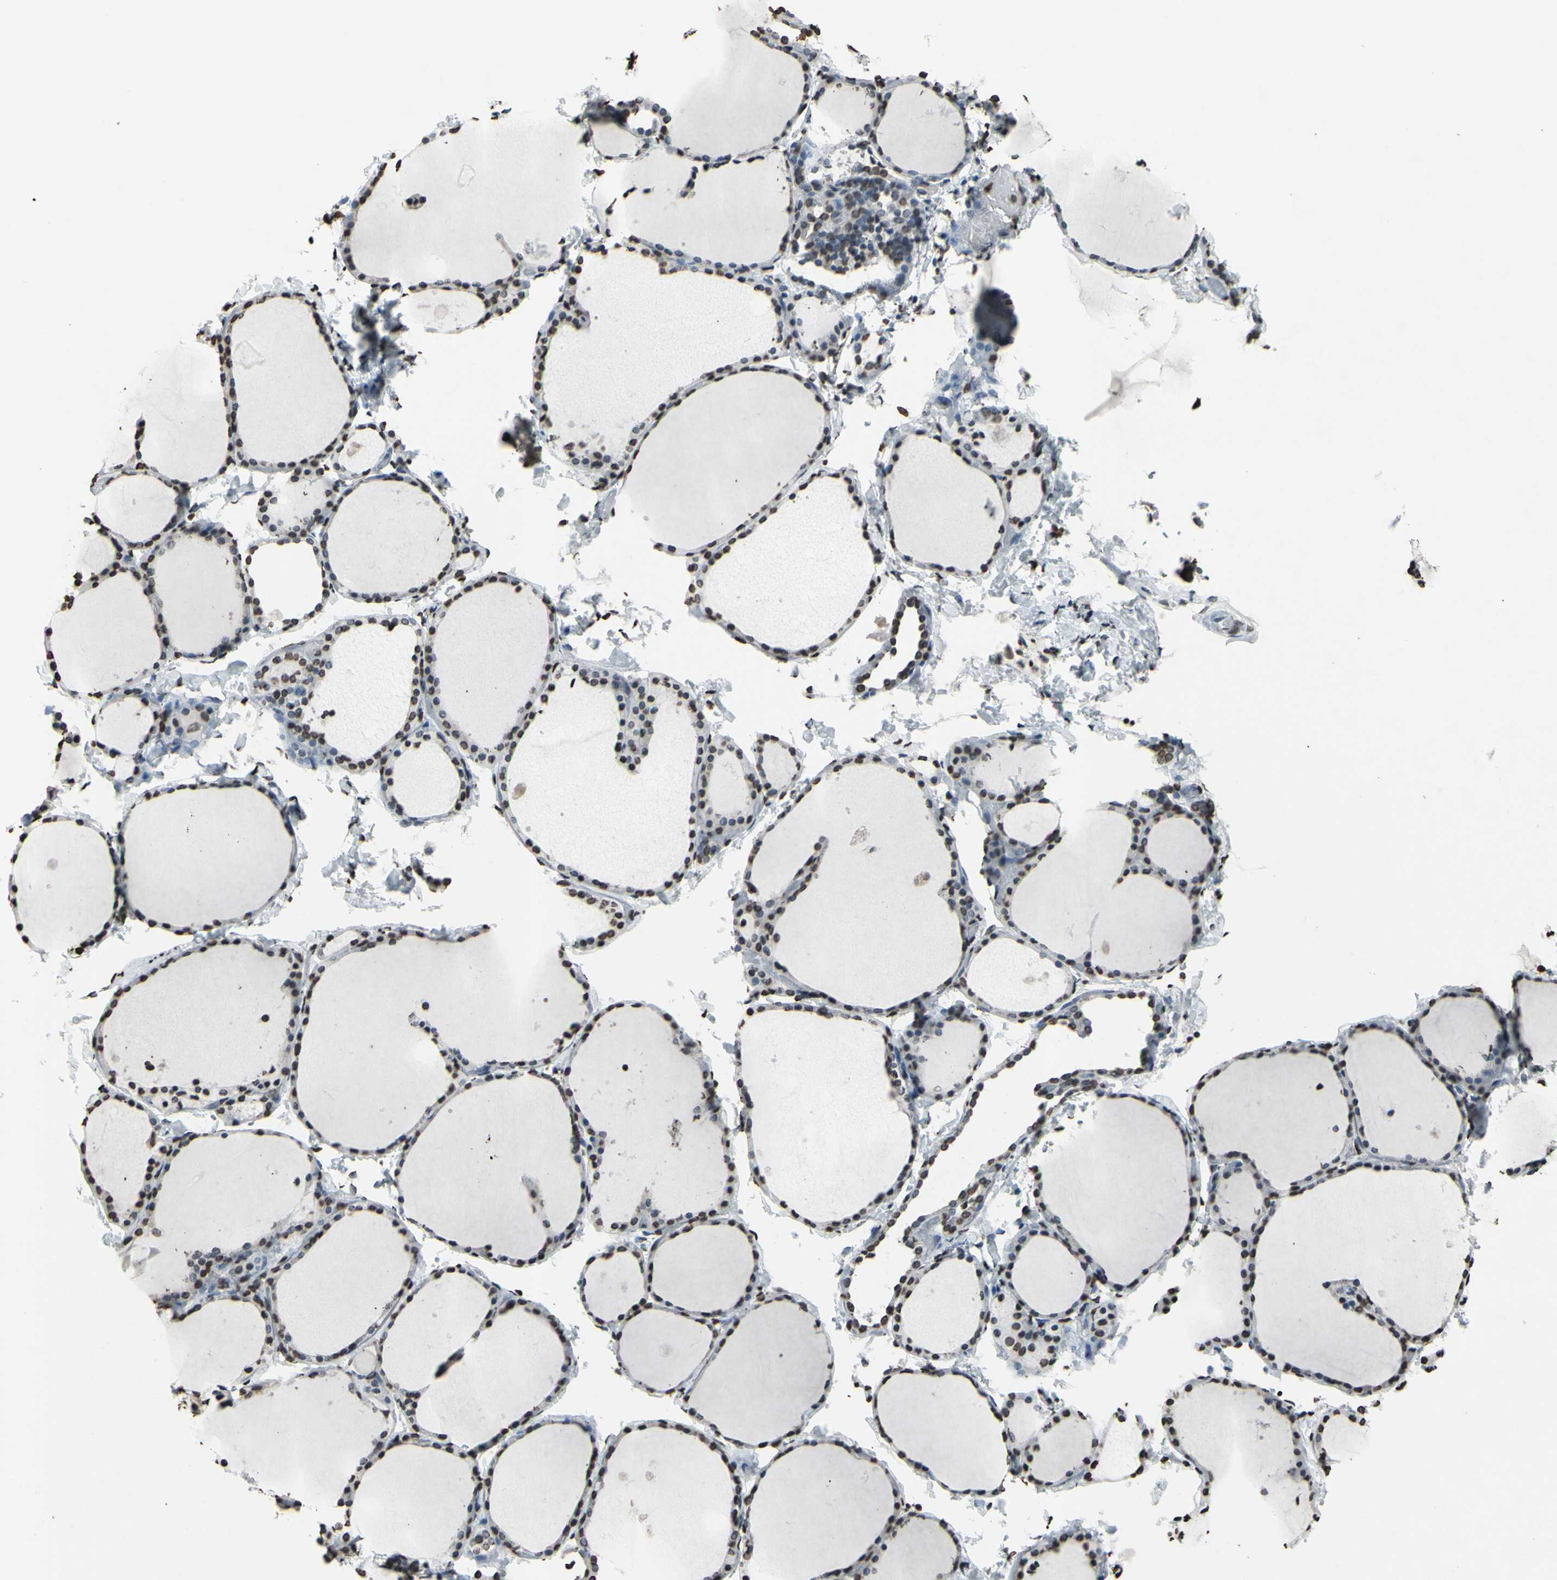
{"staining": {"intensity": "weak", "quantity": "25%-75%", "location": "nuclear"}, "tissue": "thyroid gland", "cell_type": "Glandular cells", "image_type": "normal", "snomed": [{"axis": "morphology", "description": "Normal tissue, NOS"}, {"axis": "morphology", "description": "Papillary adenocarcinoma, NOS"}, {"axis": "topography", "description": "Thyroid gland"}], "caption": "Thyroid gland stained with a protein marker shows weak staining in glandular cells.", "gene": "CD79B", "patient": {"sex": "female", "age": 30}}